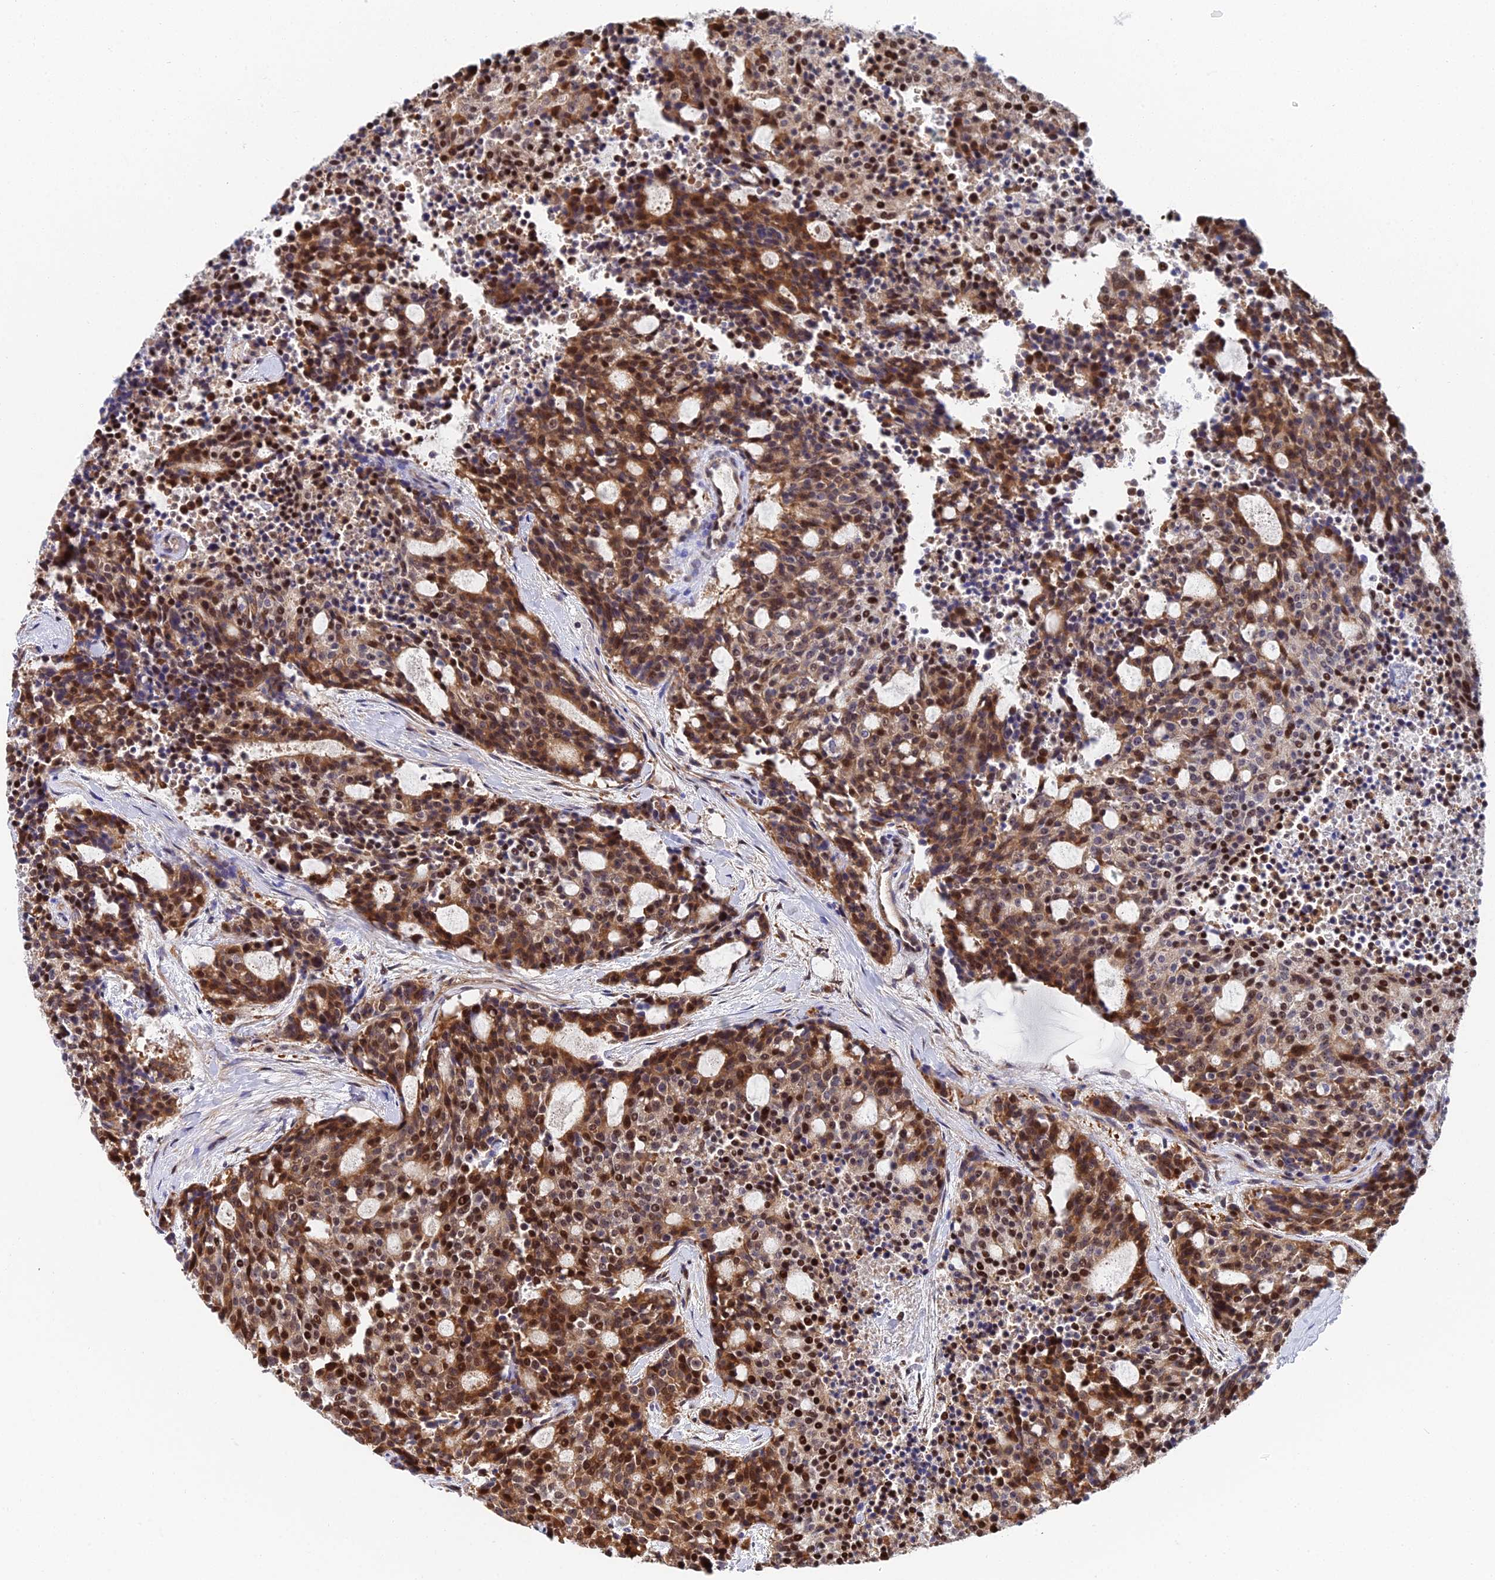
{"staining": {"intensity": "strong", "quantity": ">75%", "location": "cytoplasmic/membranous,nuclear"}, "tissue": "carcinoid", "cell_type": "Tumor cells", "image_type": "cancer", "snomed": [{"axis": "morphology", "description": "Carcinoid, malignant, NOS"}, {"axis": "topography", "description": "Pancreas"}], "caption": "Tumor cells display high levels of strong cytoplasmic/membranous and nuclear expression in approximately >75% of cells in malignant carcinoid.", "gene": "TIFA", "patient": {"sex": "female", "age": 54}}